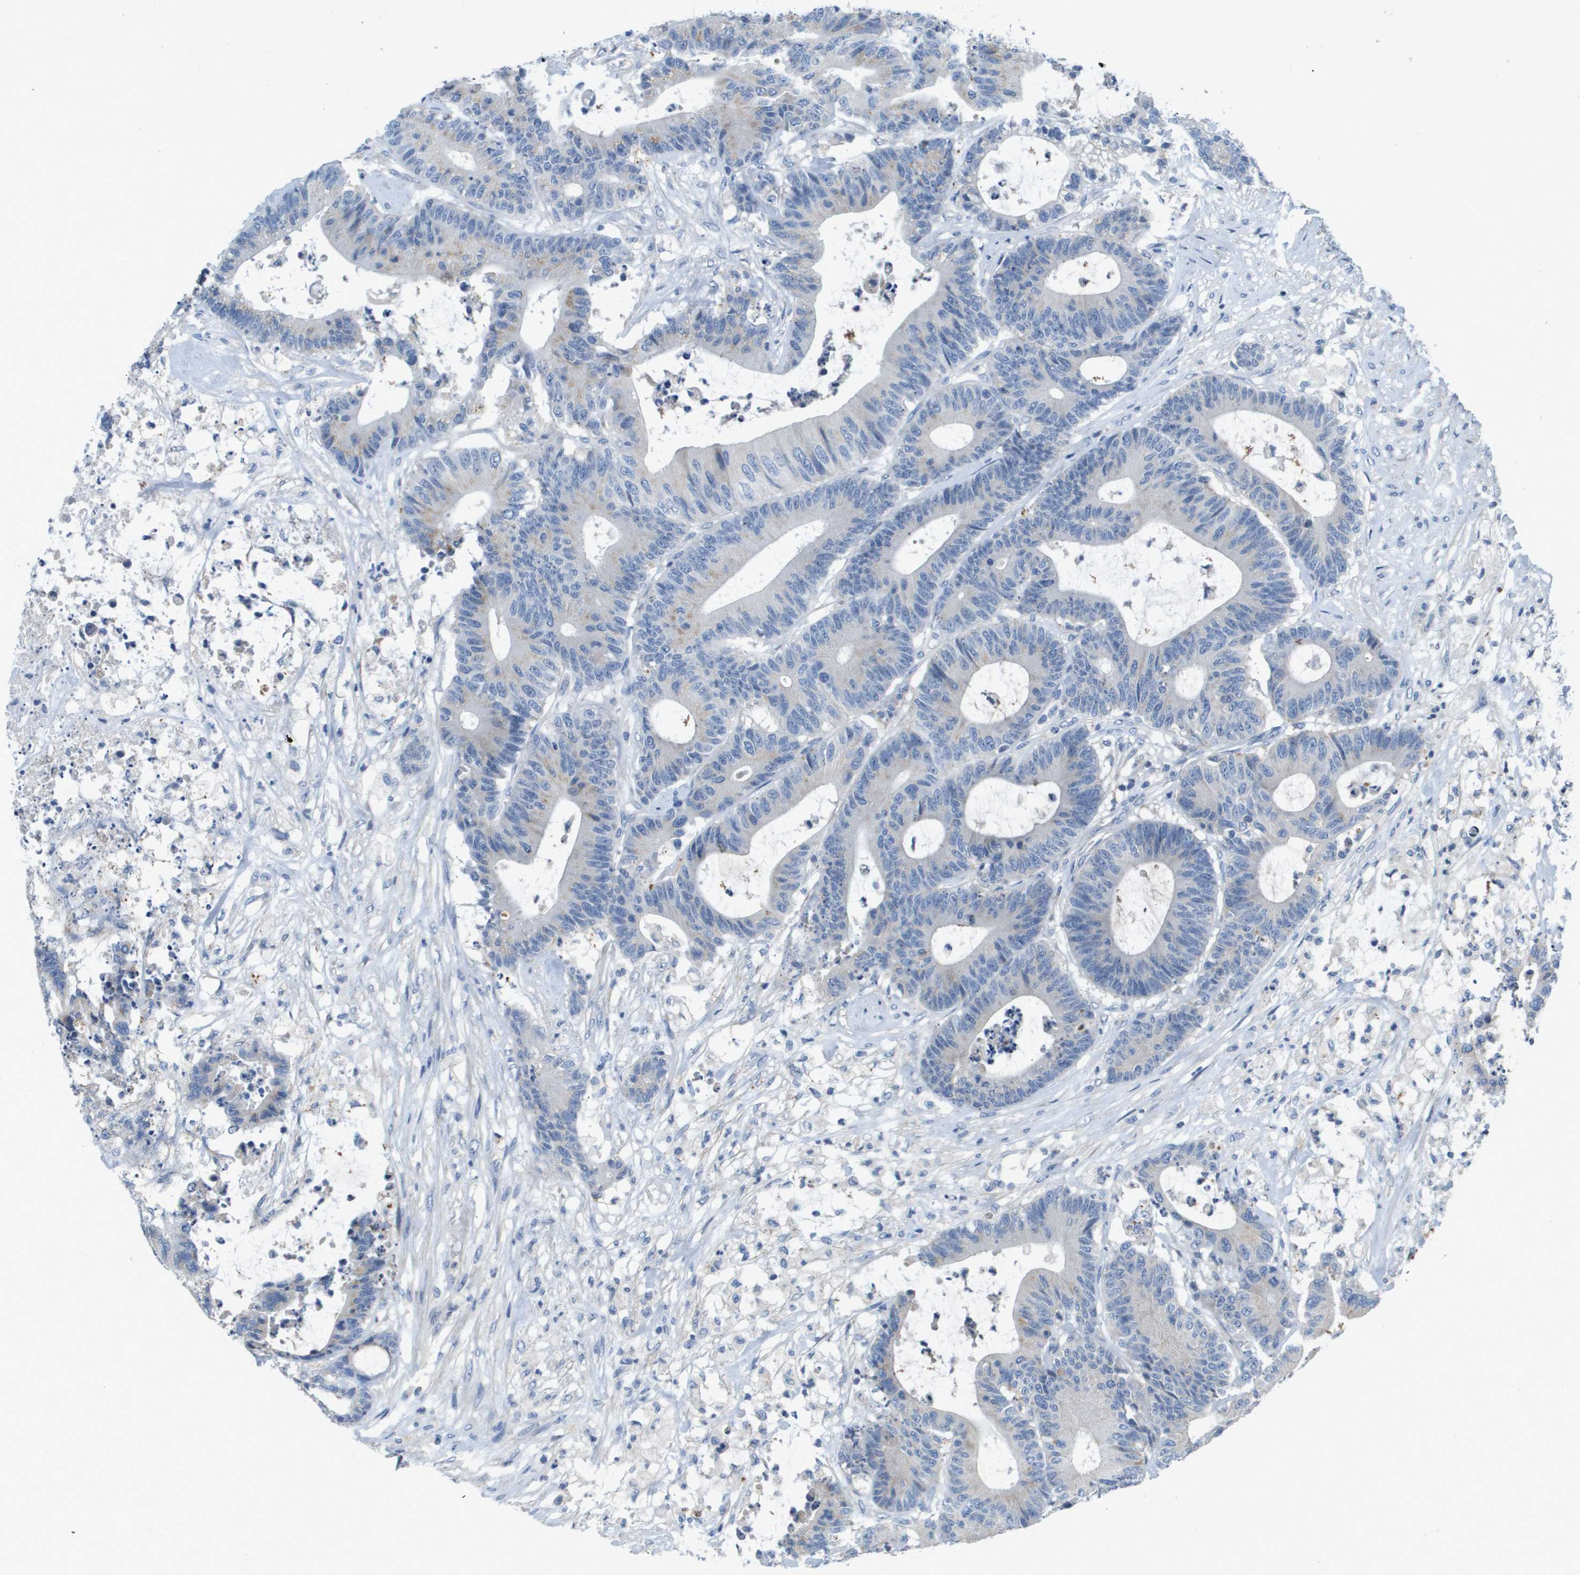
{"staining": {"intensity": "negative", "quantity": "none", "location": "none"}, "tissue": "colorectal cancer", "cell_type": "Tumor cells", "image_type": "cancer", "snomed": [{"axis": "morphology", "description": "Adenocarcinoma, NOS"}, {"axis": "topography", "description": "Colon"}], "caption": "This micrograph is of colorectal cancer stained with immunohistochemistry (IHC) to label a protein in brown with the nuclei are counter-stained blue. There is no staining in tumor cells. (Brightfield microscopy of DAB immunohistochemistry (IHC) at high magnification).", "gene": "B3GNT5", "patient": {"sex": "female", "age": 84}}